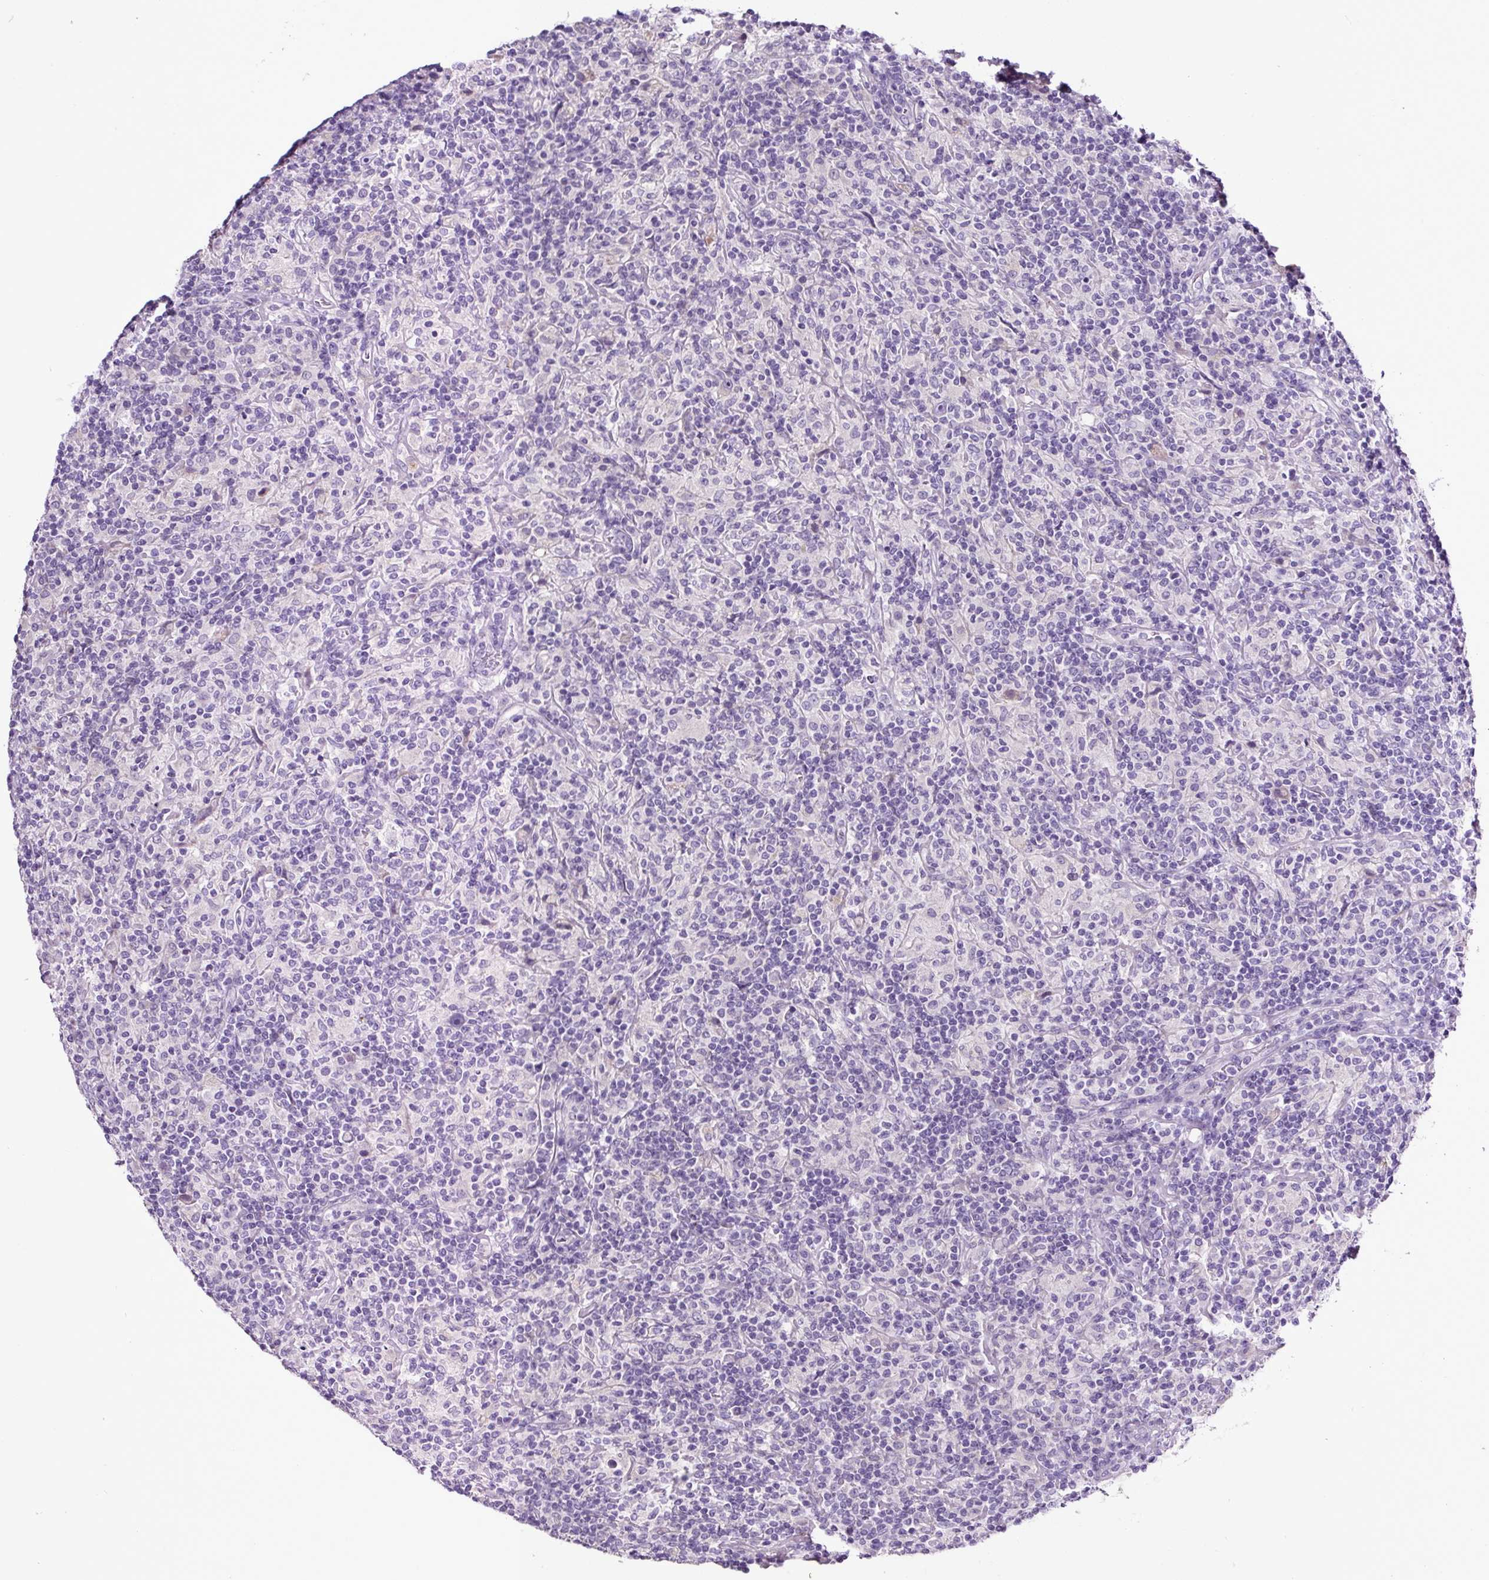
{"staining": {"intensity": "negative", "quantity": "none", "location": "none"}, "tissue": "lymphoma", "cell_type": "Tumor cells", "image_type": "cancer", "snomed": [{"axis": "morphology", "description": "Hodgkin's disease, NOS"}, {"axis": "topography", "description": "Lymph node"}], "caption": "The photomicrograph displays no staining of tumor cells in Hodgkin's disease. (DAB IHC visualized using brightfield microscopy, high magnification).", "gene": "SP8", "patient": {"sex": "male", "age": 70}}